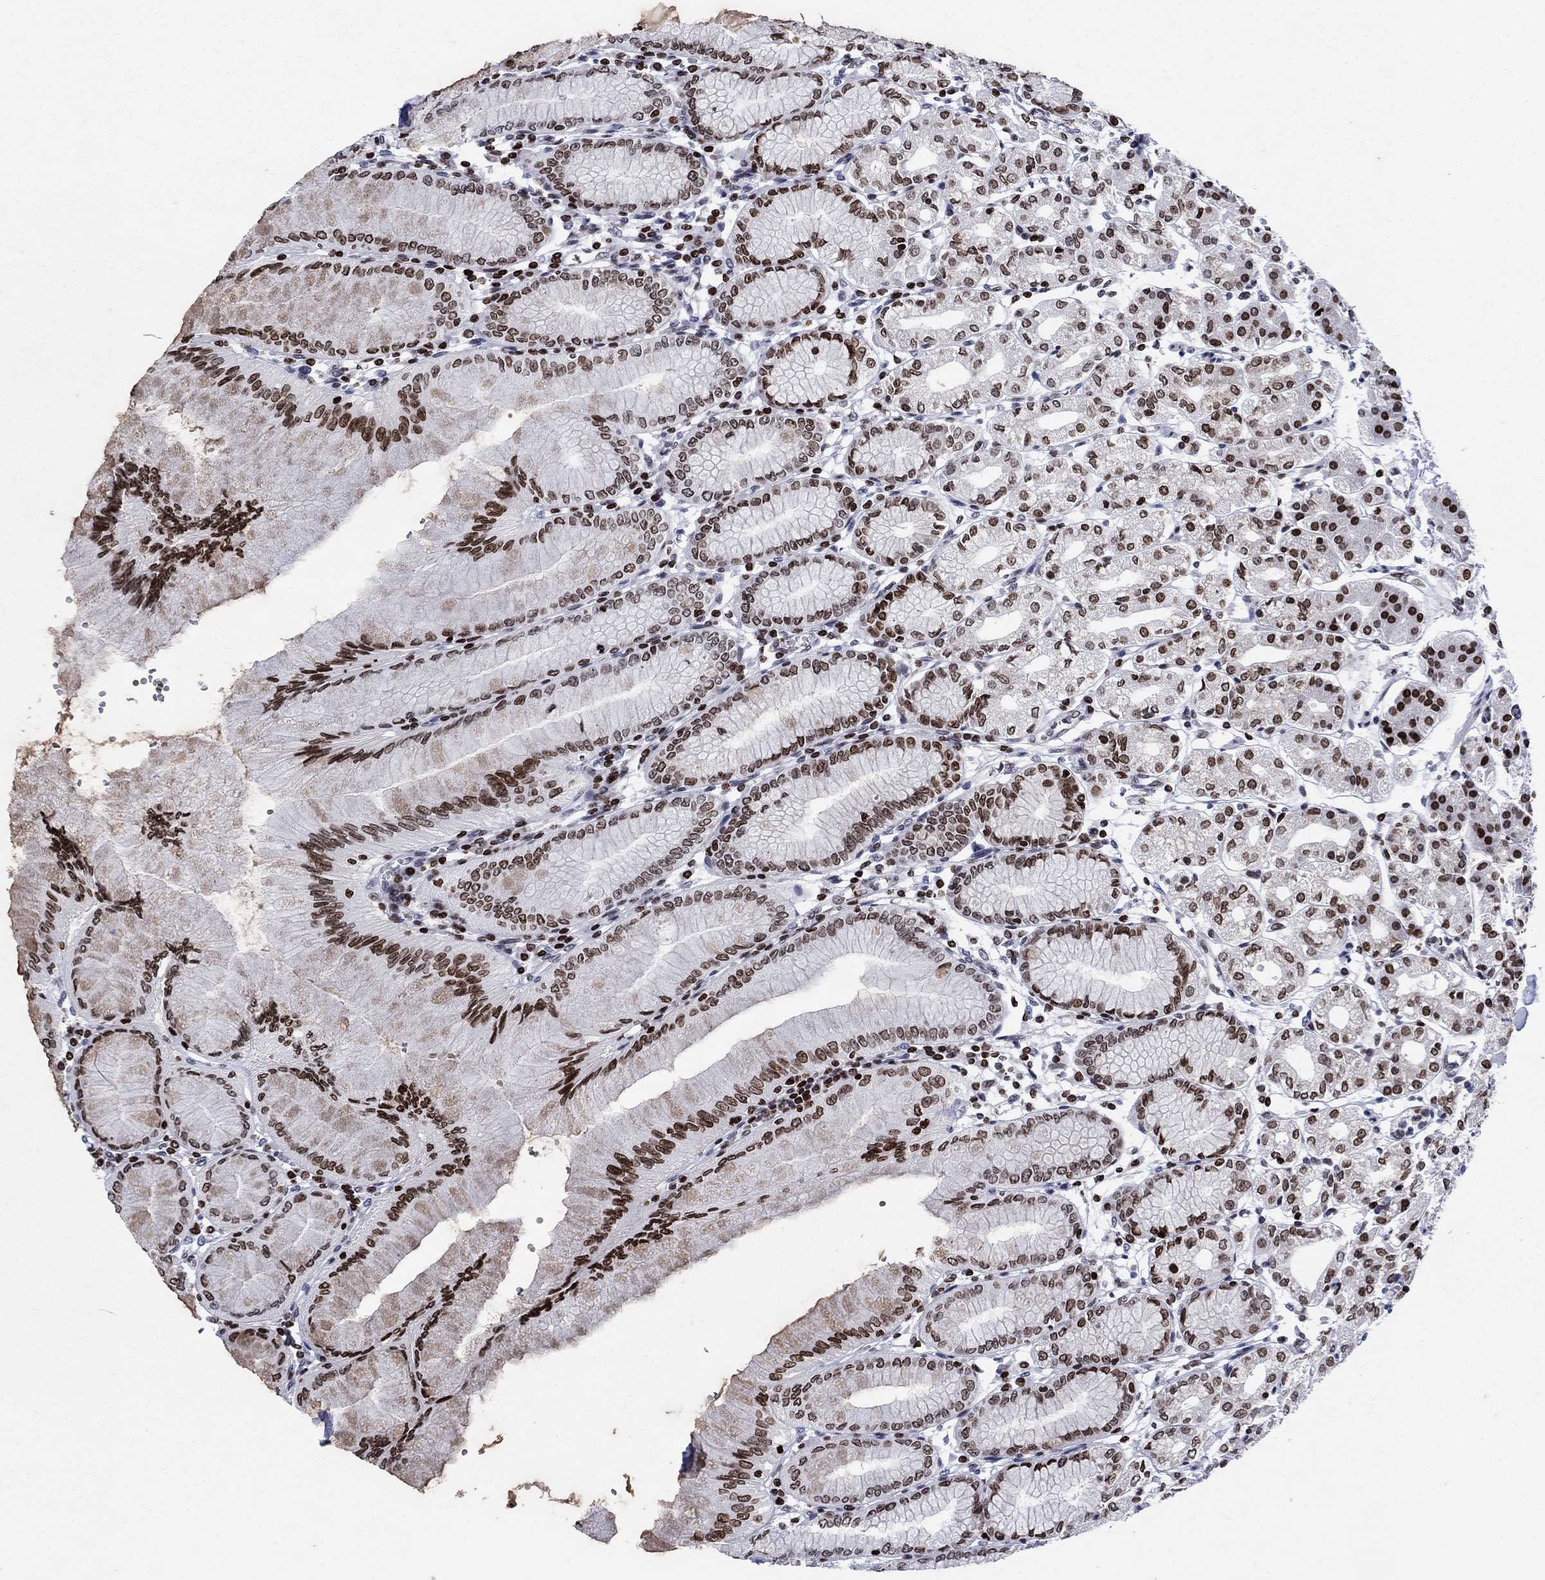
{"staining": {"intensity": "strong", "quantity": "25%-75%", "location": "nuclear"}, "tissue": "stomach", "cell_type": "Glandular cells", "image_type": "normal", "snomed": [{"axis": "morphology", "description": "Normal tissue, NOS"}, {"axis": "topography", "description": "Skeletal muscle"}, {"axis": "topography", "description": "Stomach"}], "caption": "High-power microscopy captured an immunohistochemistry (IHC) histopathology image of benign stomach, revealing strong nuclear positivity in approximately 25%-75% of glandular cells. (DAB IHC with brightfield microscopy, high magnification).", "gene": "HMGA1", "patient": {"sex": "female", "age": 57}}